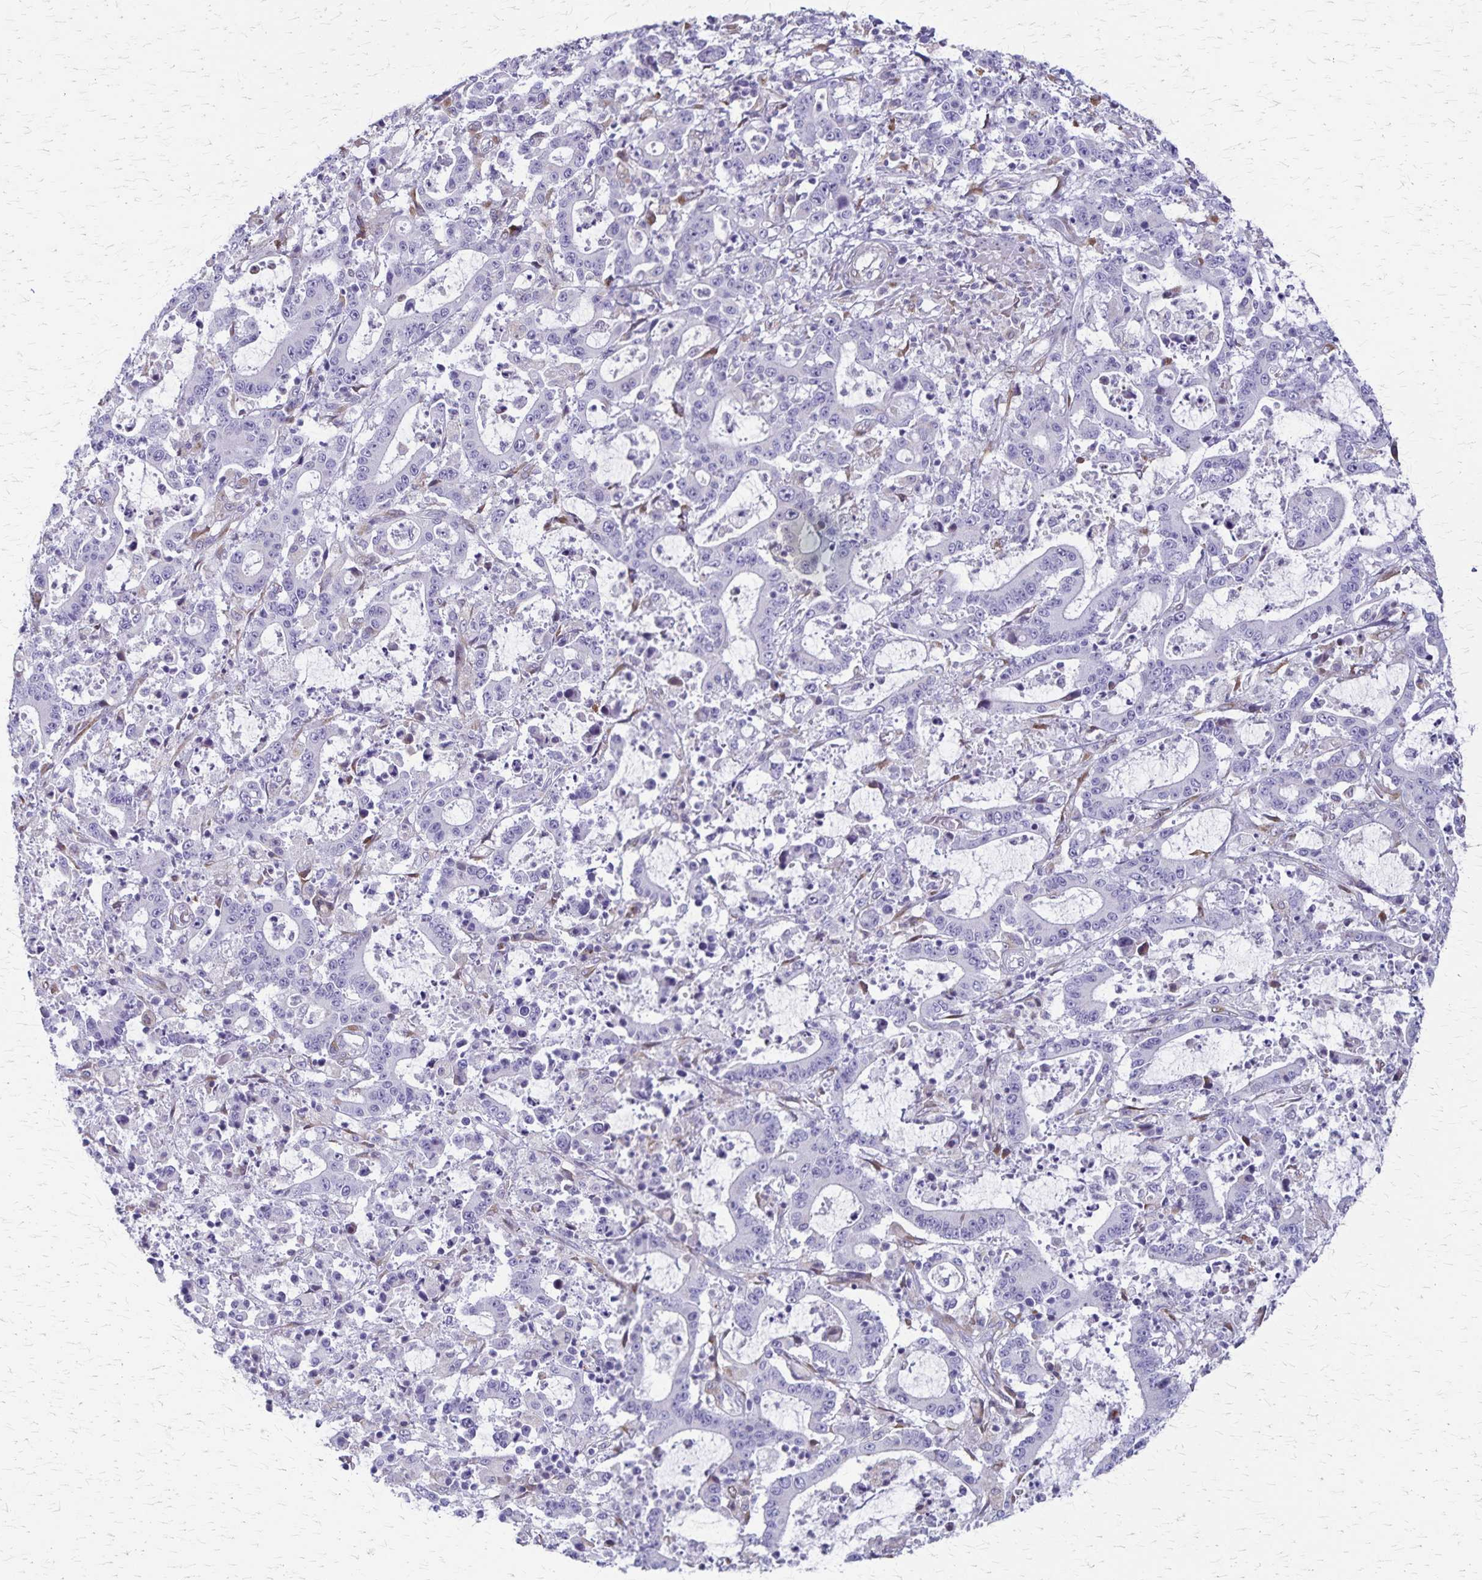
{"staining": {"intensity": "negative", "quantity": "none", "location": "none"}, "tissue": "stomach cancer", "cell_type": "Tumor cells", "image_type": "cancer", "snomed": [{"axis": "morphology", "description": "Adenocarcinoma, NOS"}, {"axis": "topography", "description": "Stomach, upper"}], "caption": "Micrograph shows no protein staining in tumor cells of stomach cancer (adenocarcinoma) tissue.", "gene": "MCFD2", "patient": {"sex": "male", "age": 68}}